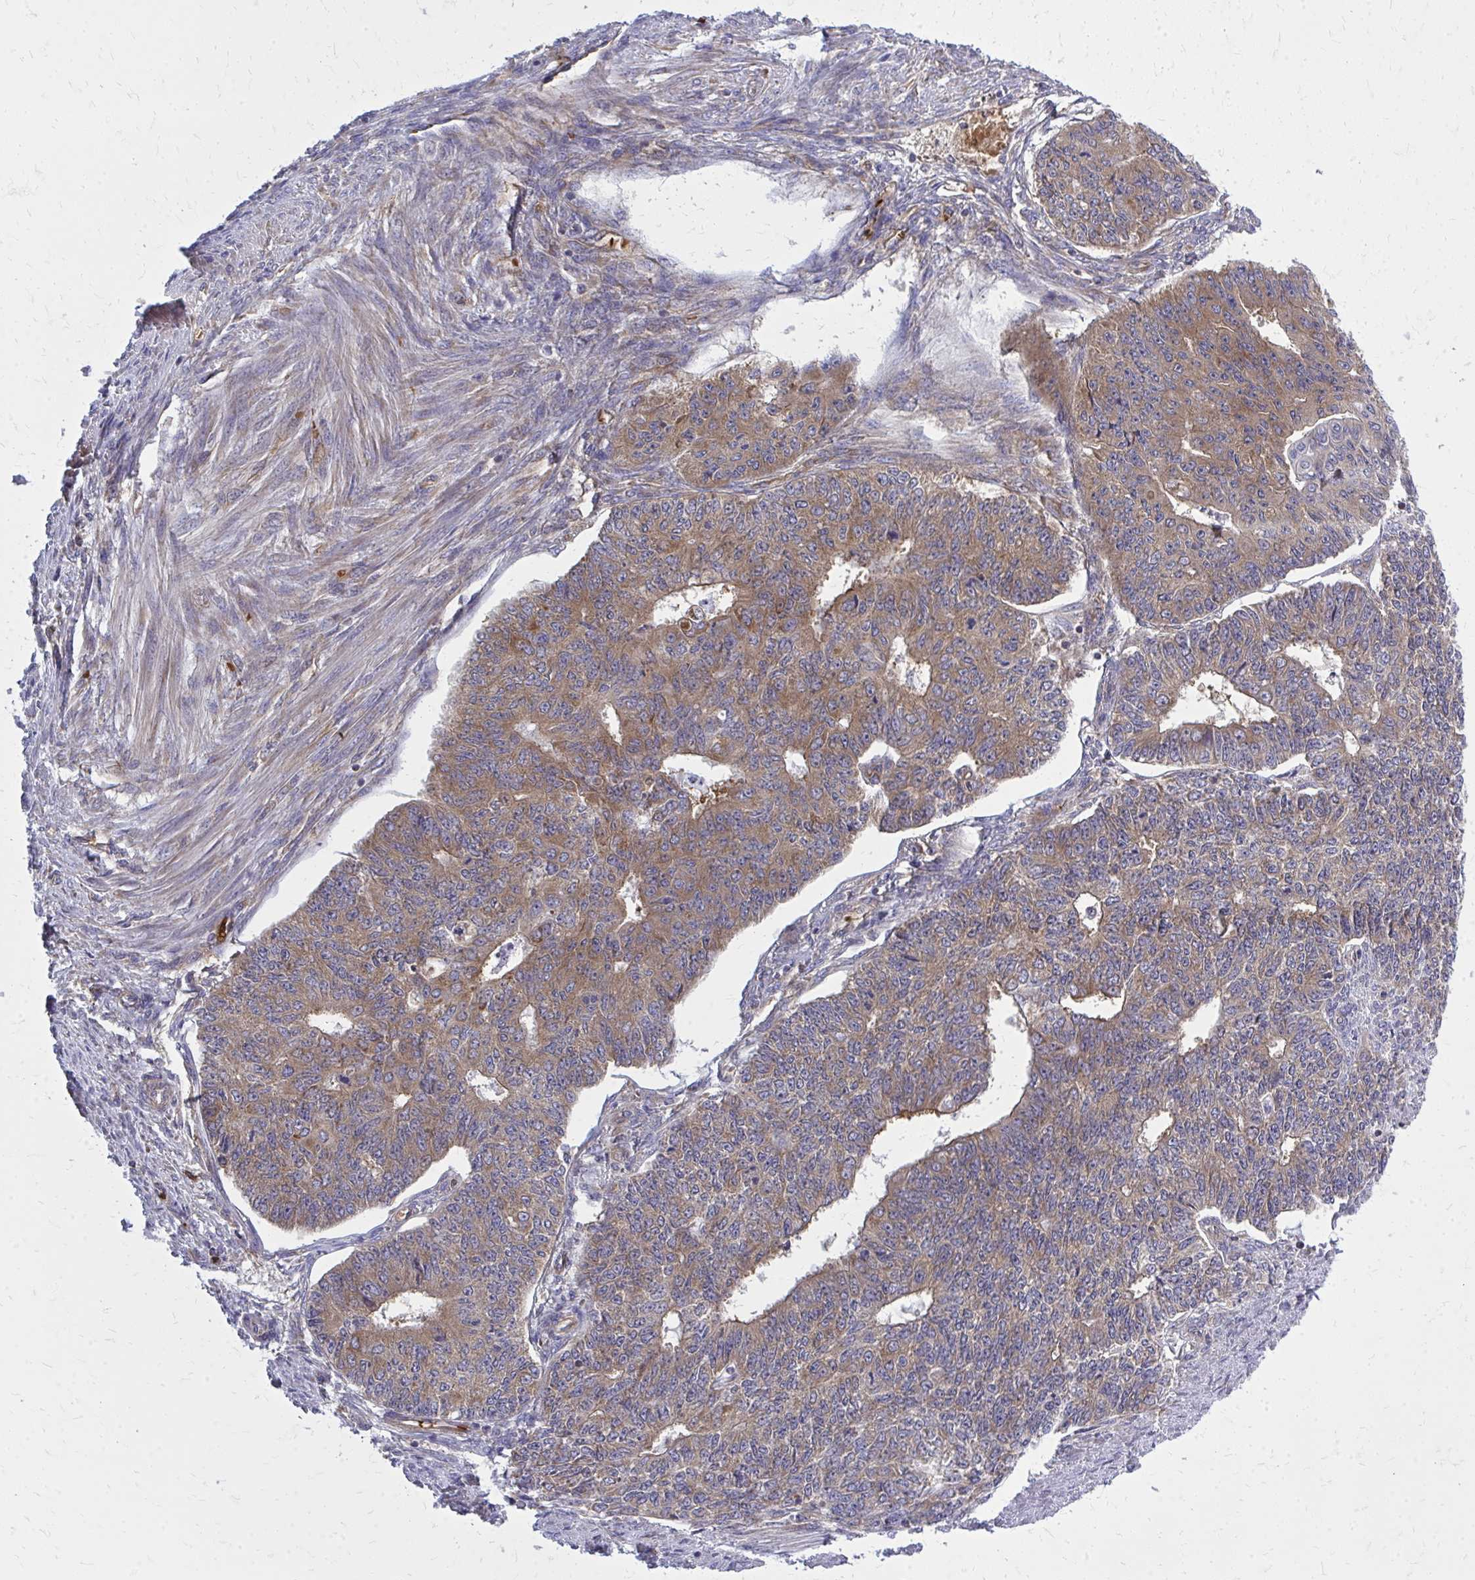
{"staining": {"intensity": "moderate", "quantity": "25%-75%", "location": "cytoplasmic/membranous"}, "tissue": "endometrial cancer", "cell_type": "Tumor cells", "image_type": "cancer", "snomed": [{"axis": "morphology", "description": "Adenocarcinoma, NOS"}, {"axis": "topography", "description": "Endometrium"}], "caption": "Immunohistochemical staining of adenocarcinoma (endometrial) reveals moderate cytoplasmic/membranous protein expression in about 25%-75% of tumor cells.", "gene": "PDK4", "patient": {"sex": "female", "age": 32}}